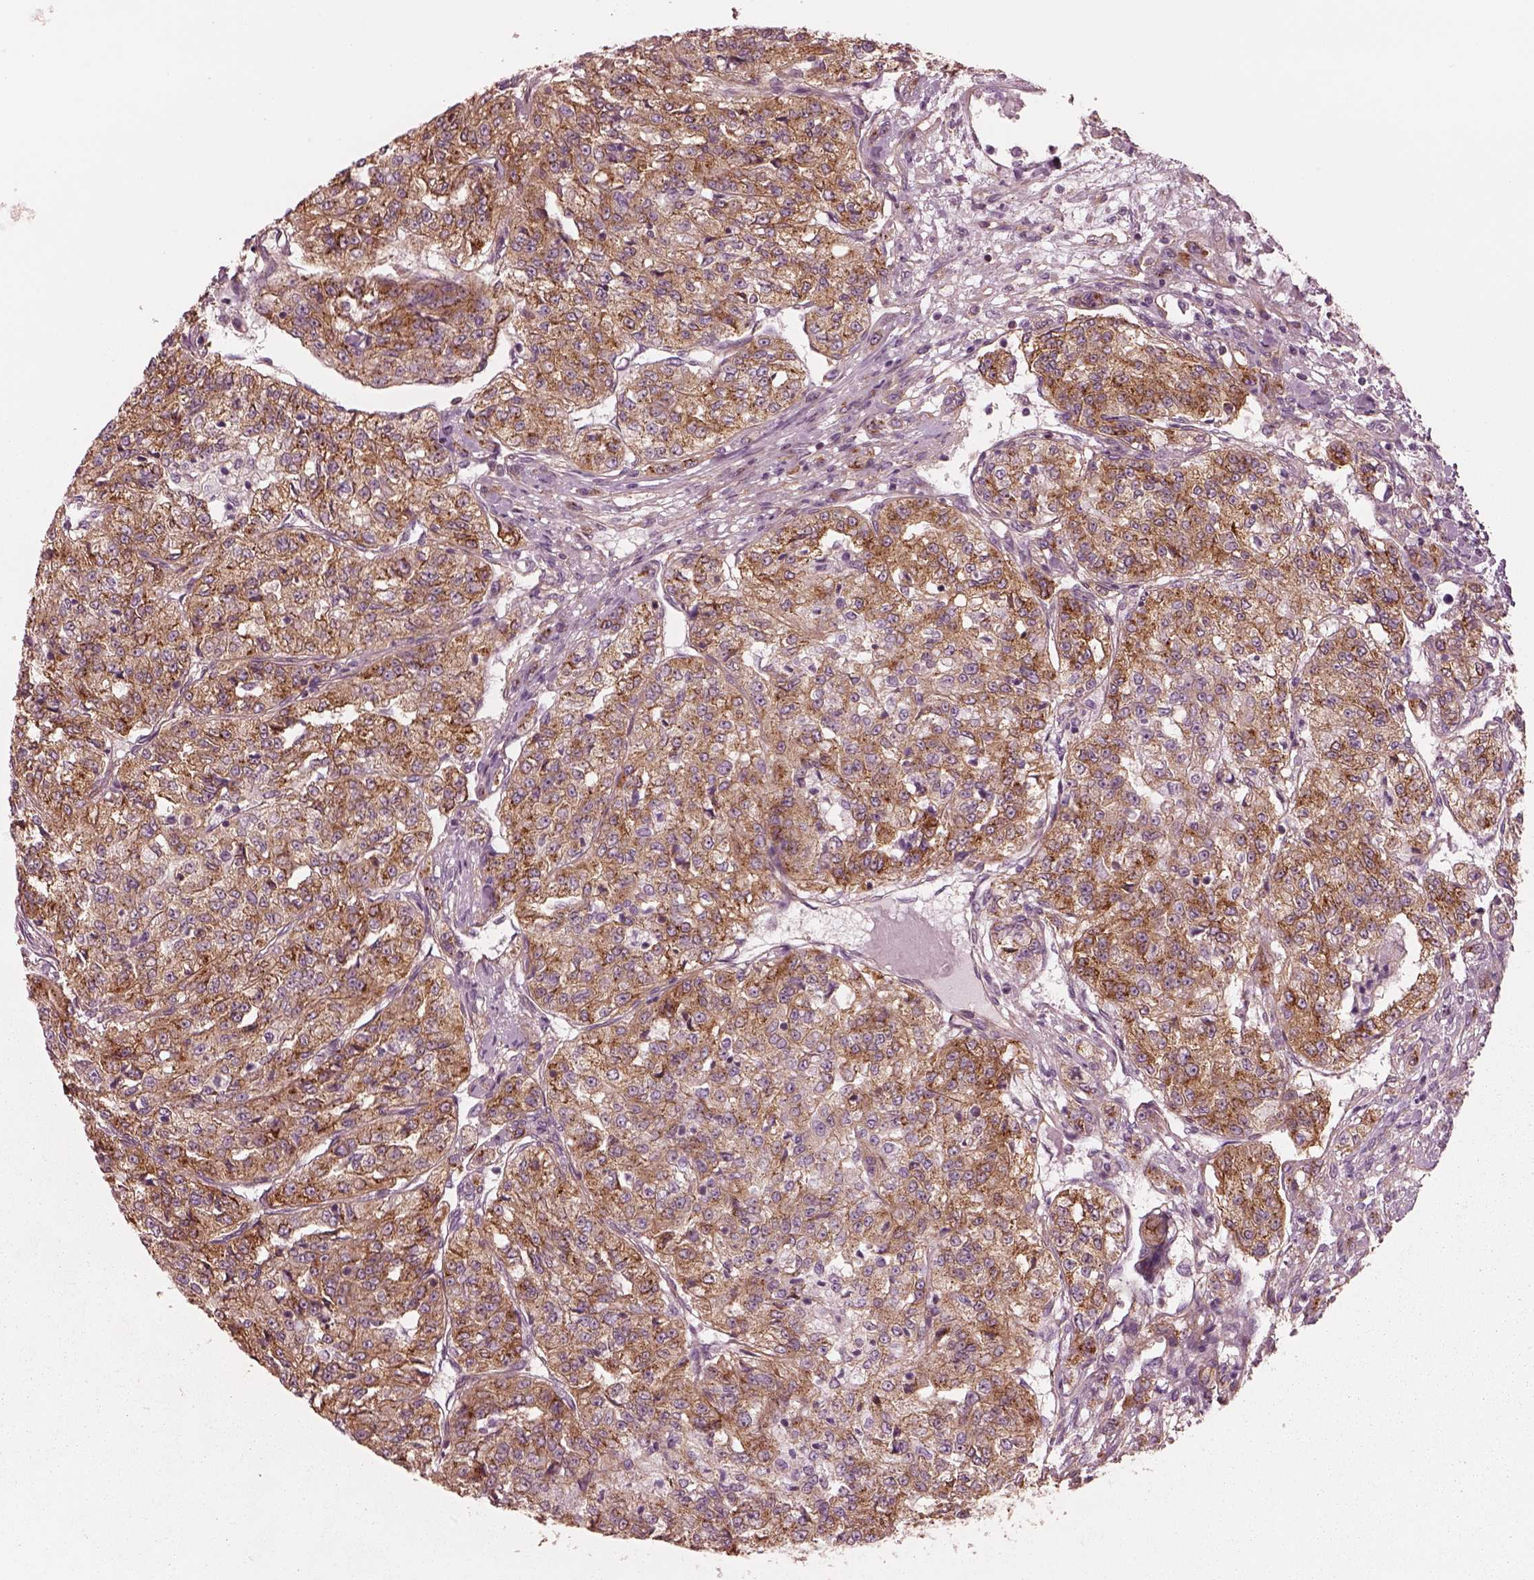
{"staining": {"intensity": "strong", "quantity": ">75%", "location": "cytoplasmic/membranous"}, "tissue": "renal cancer", "cell_type": "Tumor cells", "image_type": "cancer", "snomed": [{"axis": "morphology", "description": "Adenocarcinoma, NOS"}, {"axis": "topography", "description": "Kidney"}], "caption": "Immunohistochemical staining of human renal adenocarcinoma reveals high levels of strong cytoplasmic/membranous protein expression in approximately >75% of tumor cells.", "gene": "ELAPOR1", "patient": {"sex": "female", "age": 63}}